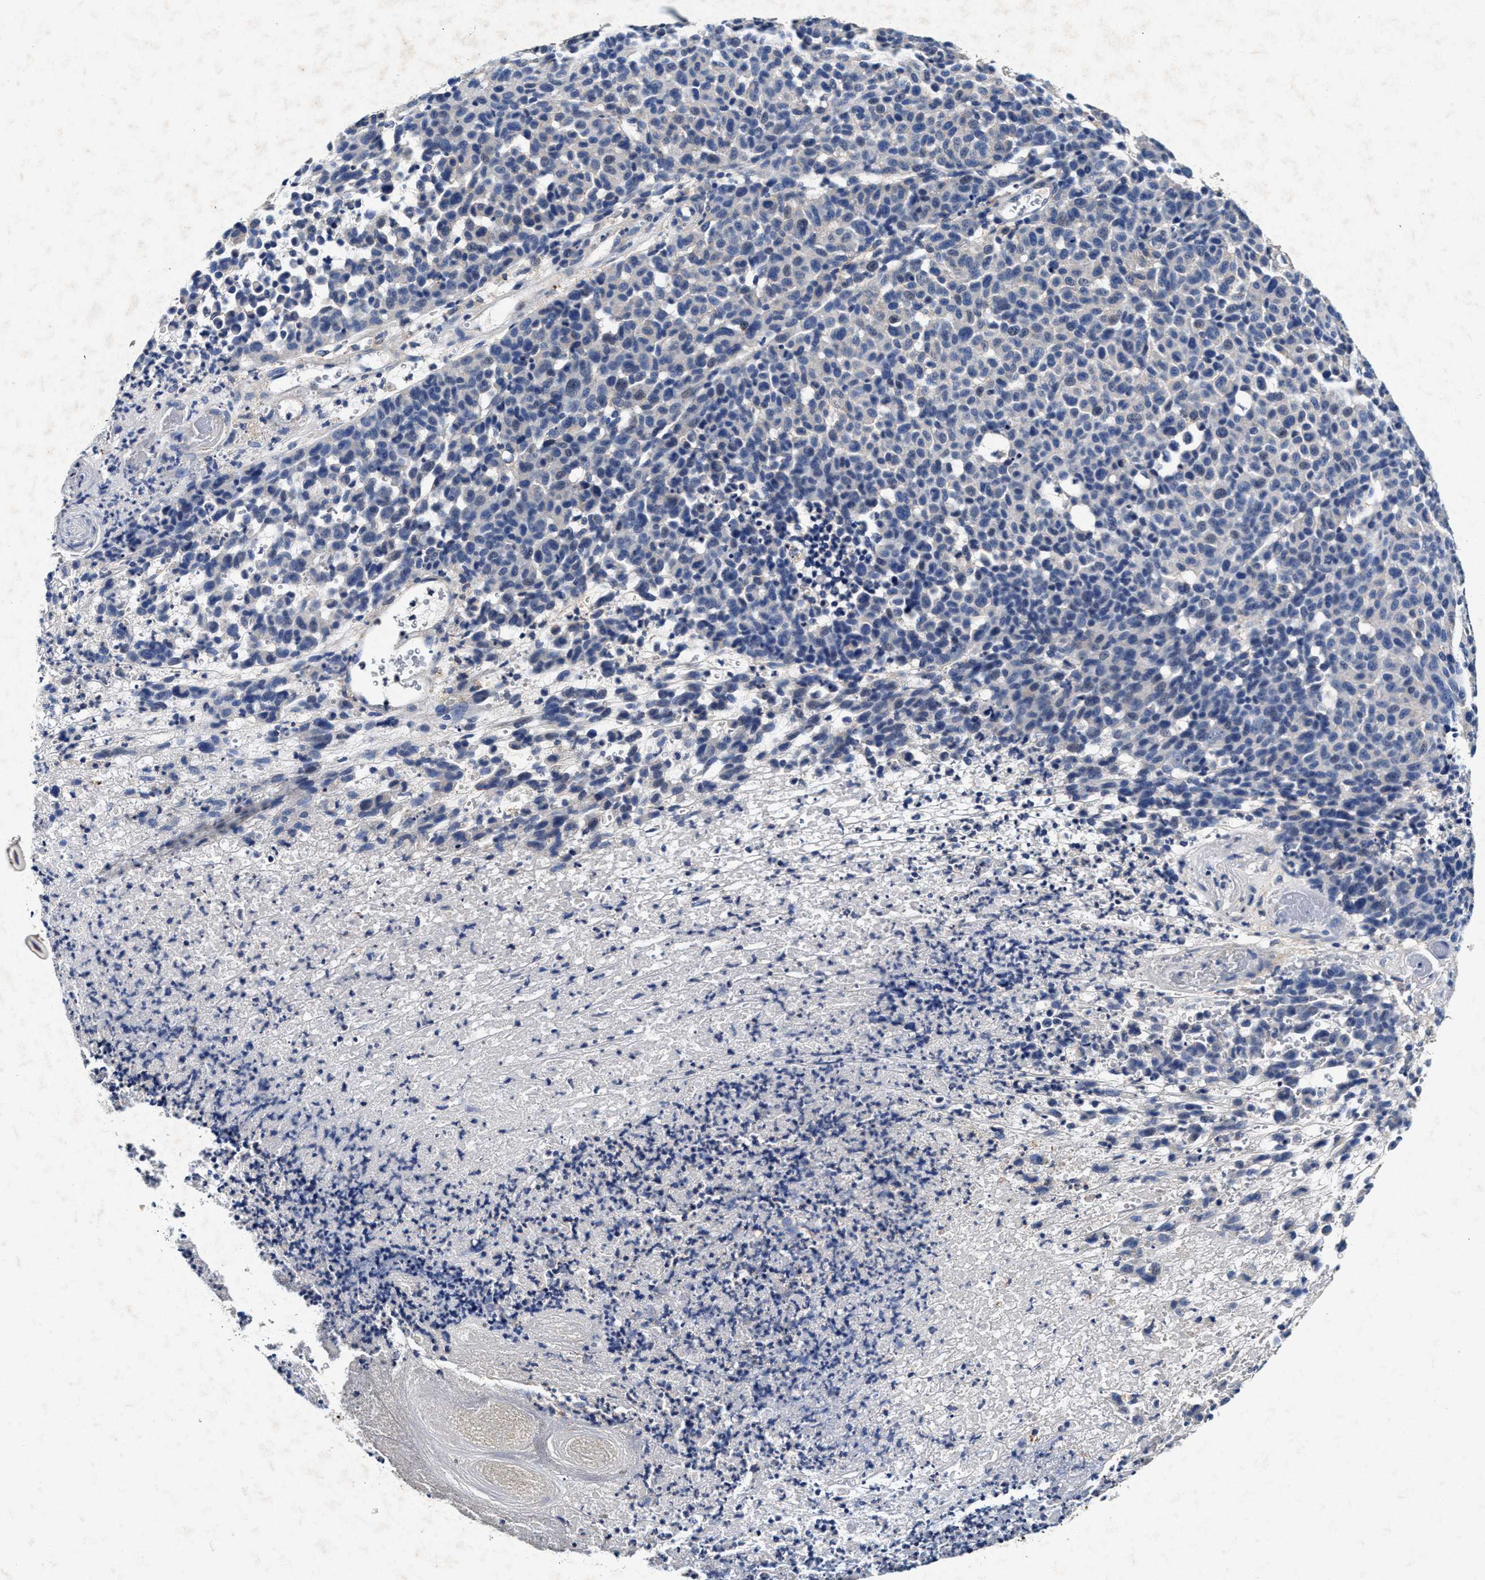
{"staining": {"intensity": "negative", "quantity": "none", "location": "none"}, "tissue": "melanoma", "cell_type": "Tumor cells", "image_type": "cancer", "snomed": [{"axis": "morphology", "description": "Malignant melanoma, NOS"}, {"axis": "topography", "description": "Skin"}], "caption": "This is an IHC micrograph of malignant melanoma. There is no positivity in tumor cells.", "gene": "SLC8A1", "patient": {"sex": "male", "age": 59}}